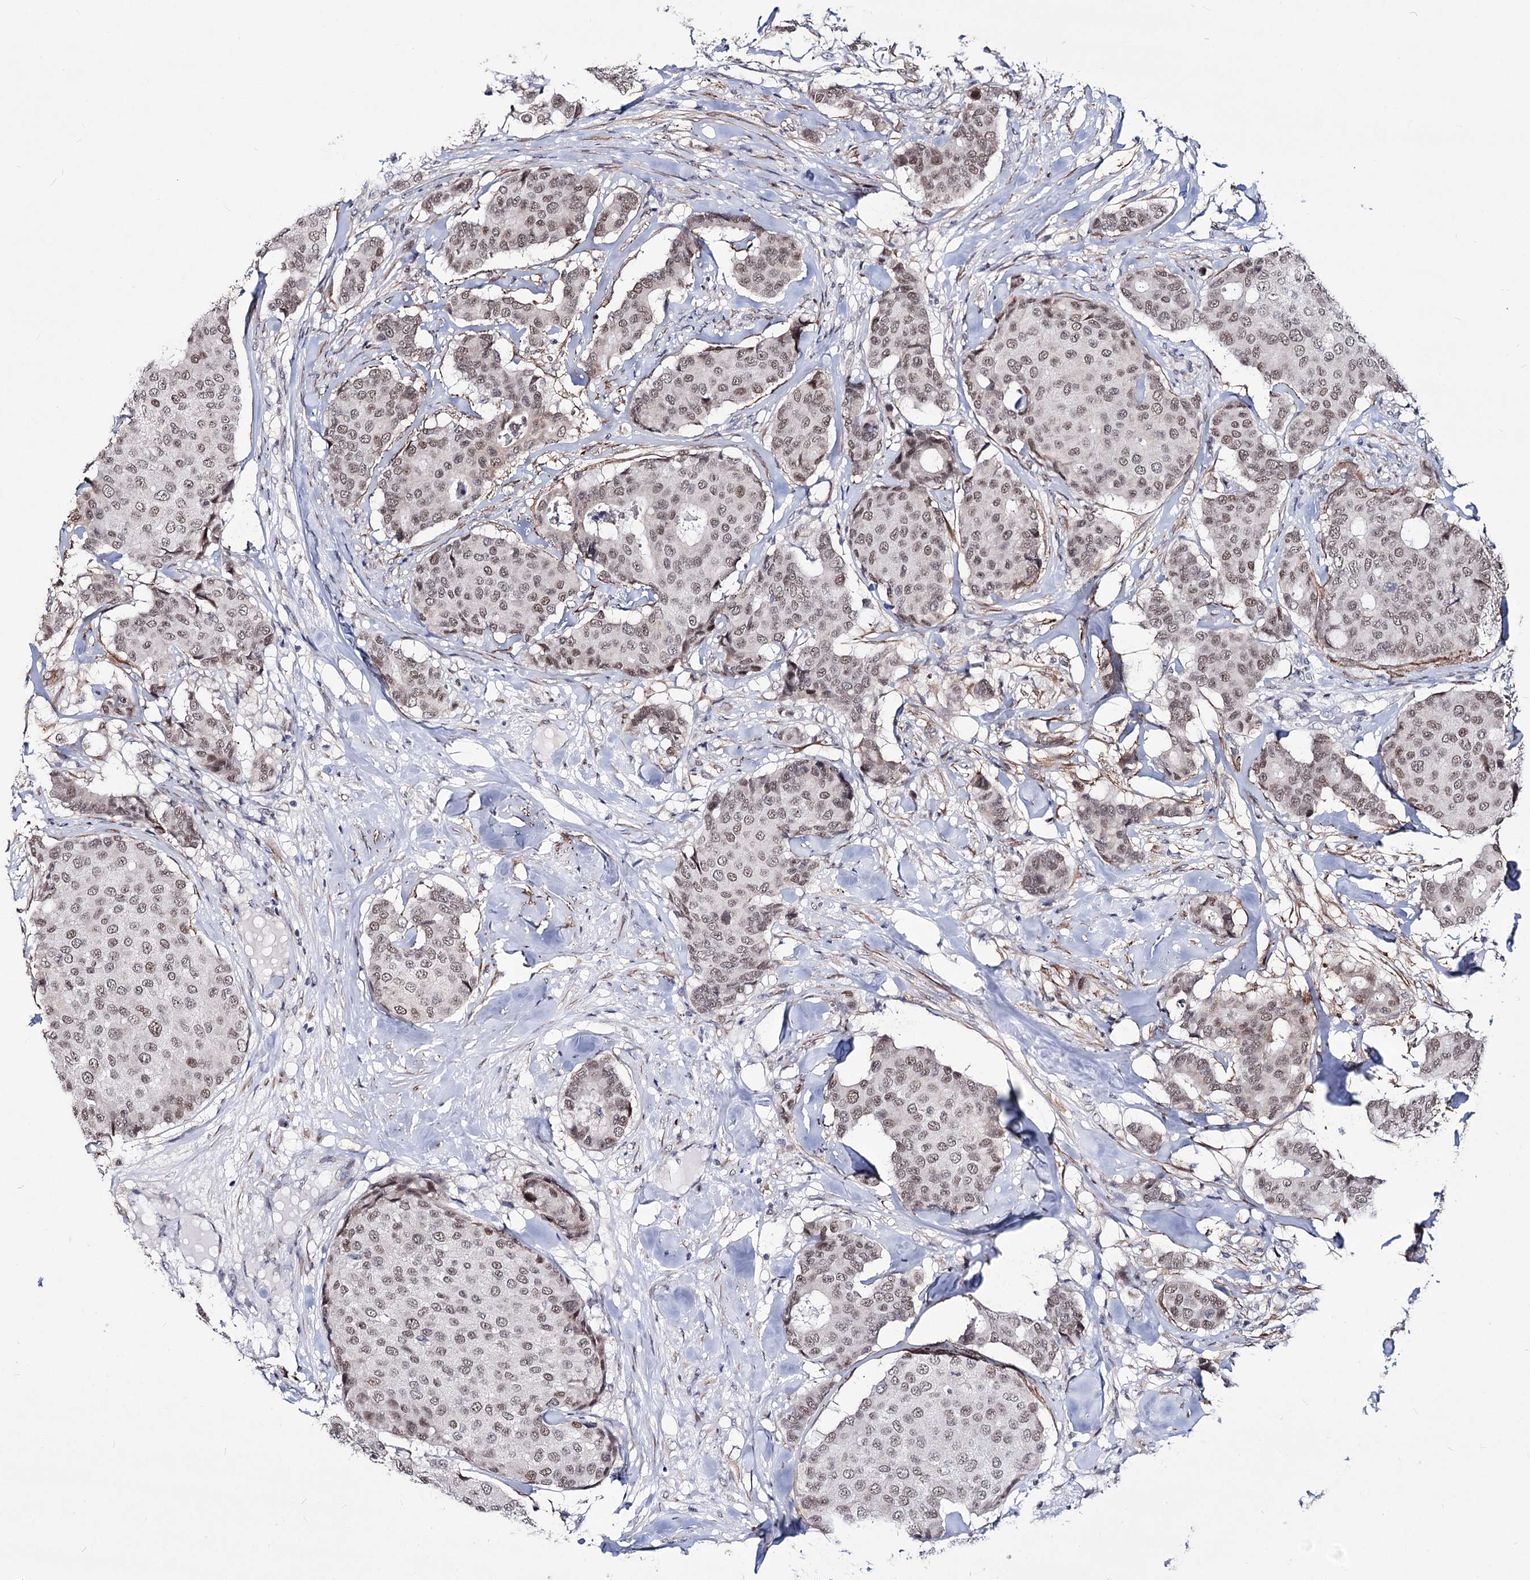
{"staining": {"intensity": "moderate", "quantity": ">75%", "location": "nuclear"}, "tissue": "breast cancer", "cell_type": "Tumor cells", "image_type": "cancer", "snomed": [{"axis": "morphology", "description": "Duct carcinoma"}, {"axis": "topography", "description": "Breast"}], "caption": "Immunohistochemistry histopathology image of human breast intraductal carcinoma stained for a protein (brown), which shows medium levels of moderate nuclear expression in about >75% of tumor cells.", "gene": "PPRC1", "patient": {"sex": "female", "age": 75}}